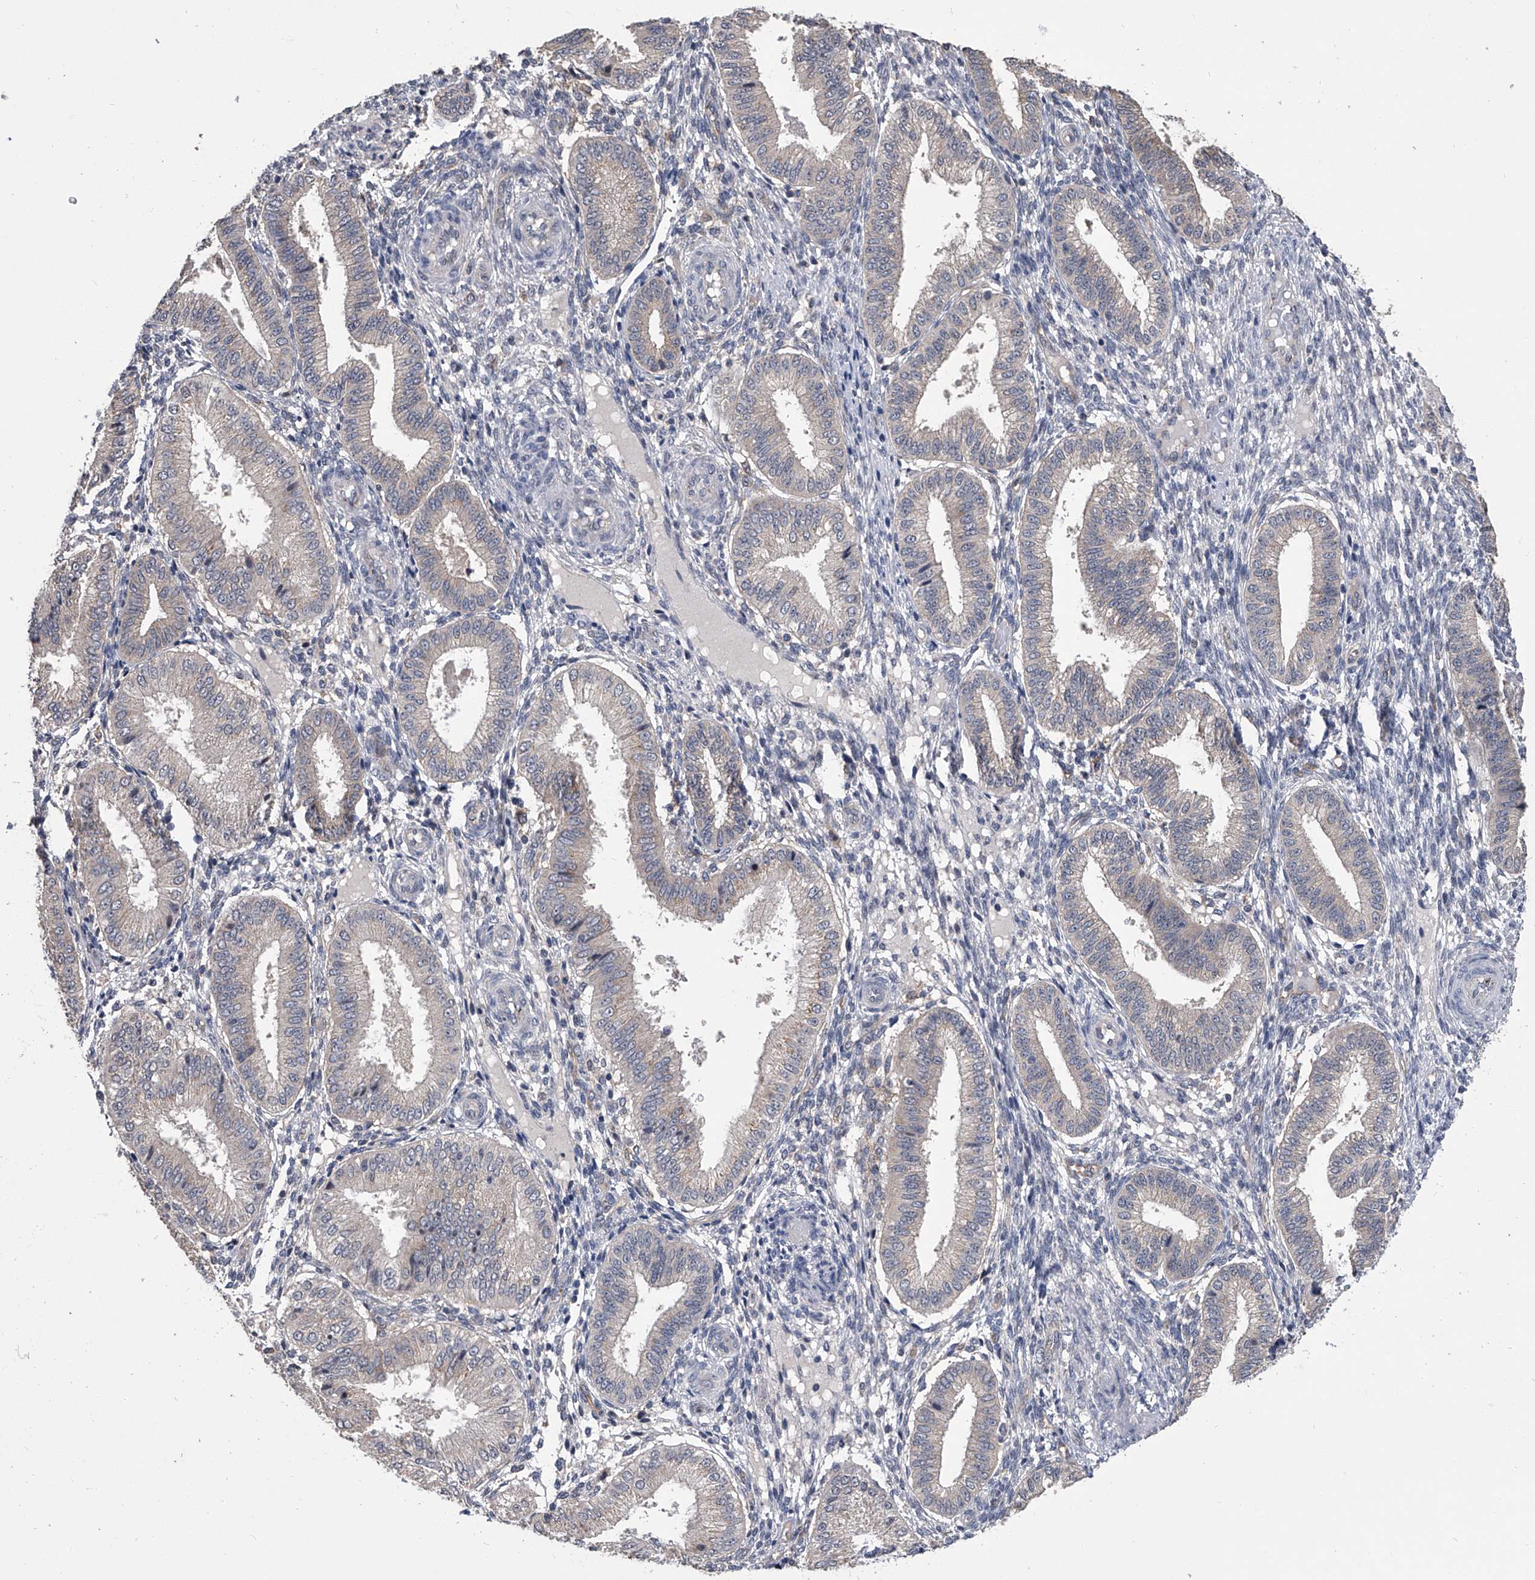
{"staining": {"intensity": "negative", "quantity": "none", "location": "none"}, "tissue": "endometrium", "cell_type": "Cells in endometrial stroma", "image_type": "normal", "snomed": [{"axis": "morphology", "description": "Normal tissue, NOS"}, {"axis": "topography", "description": "Endometrium"}], "caption": "The micrograph exhibits no staining of cells in endometrial stroma in benign endometrium.", "gene": "MAP4K3", "patient": {"sex": "female", "age": 39}}